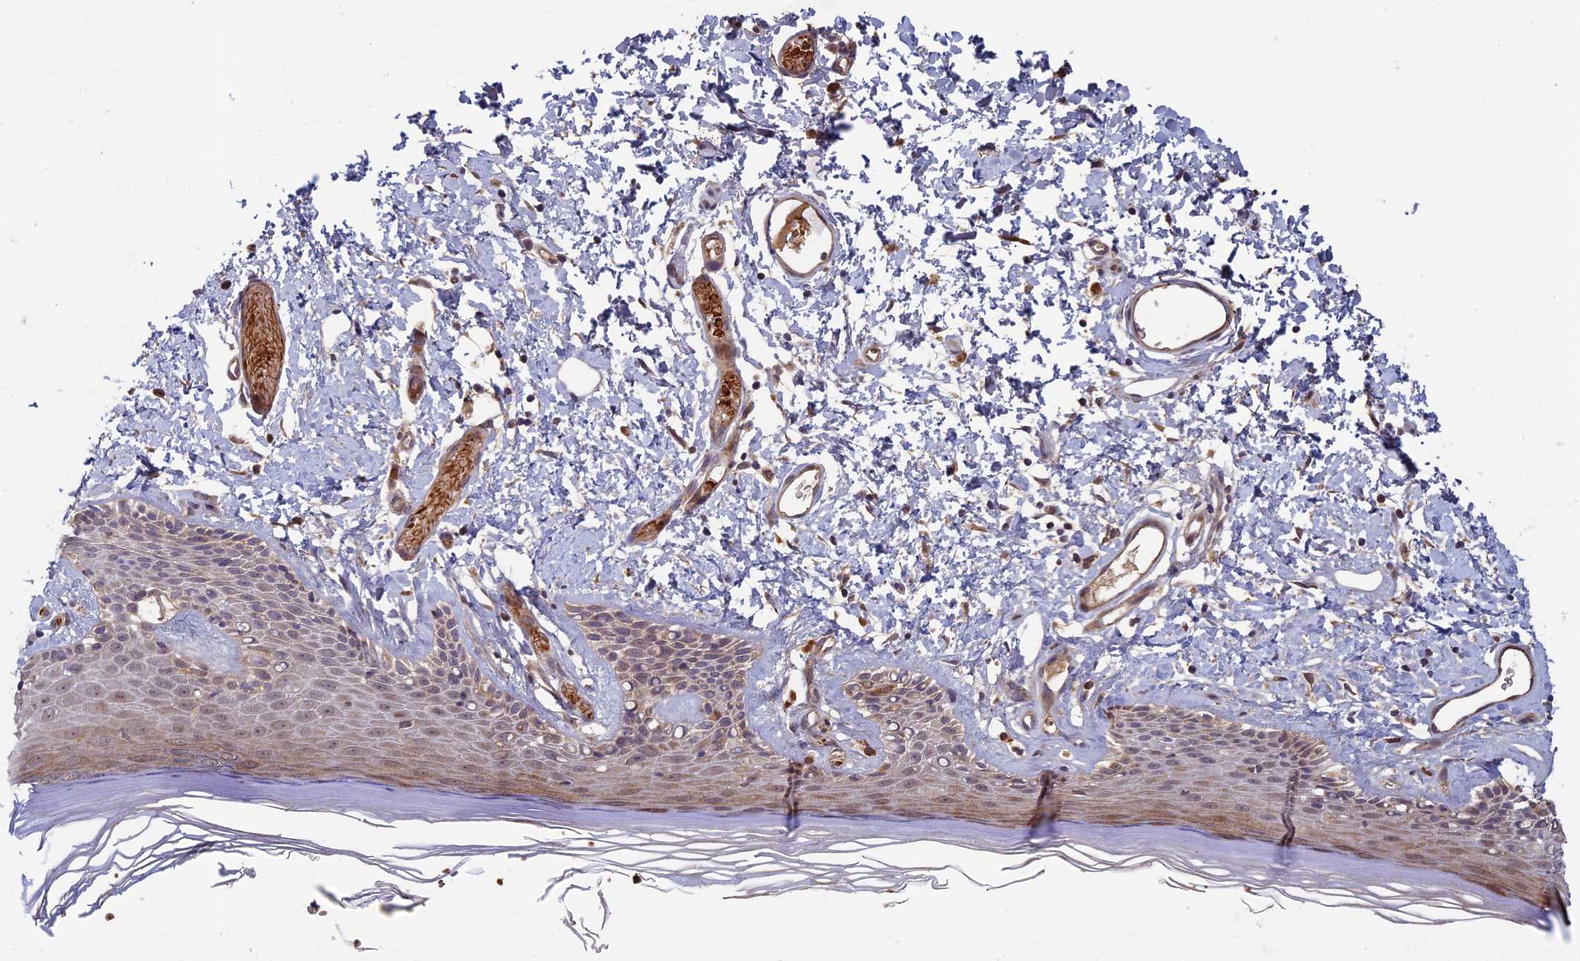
{"staining": {"intensity": "moderate", "quantity": "25%-75%", "location": "cytoplasmic/membranous"}, "tissue": "skin", "cell_type": "Epidermal cells", "image_type": "normal", "snomed": [{"axis": "morphology", "description": "Normal tissue, NOS"}, {"axis": "topography", "description": "Adipose tissue"}, {"axis": "topography", "description": "Vascular tissue"}, {"axis": "topography", "description": "Vulva"}, {"axis": "topography", "description": "Peripheral nerve tissue"}], "caption": "An image showing moderate cytoplasmic/membranous positivity in approximately 25%-75% of epidermal cells in unremarkable skin, as visualized by brown immunohistochemical staining.", "gene": "RCCD1", "patient": {"sex": "female", "age": 86}}